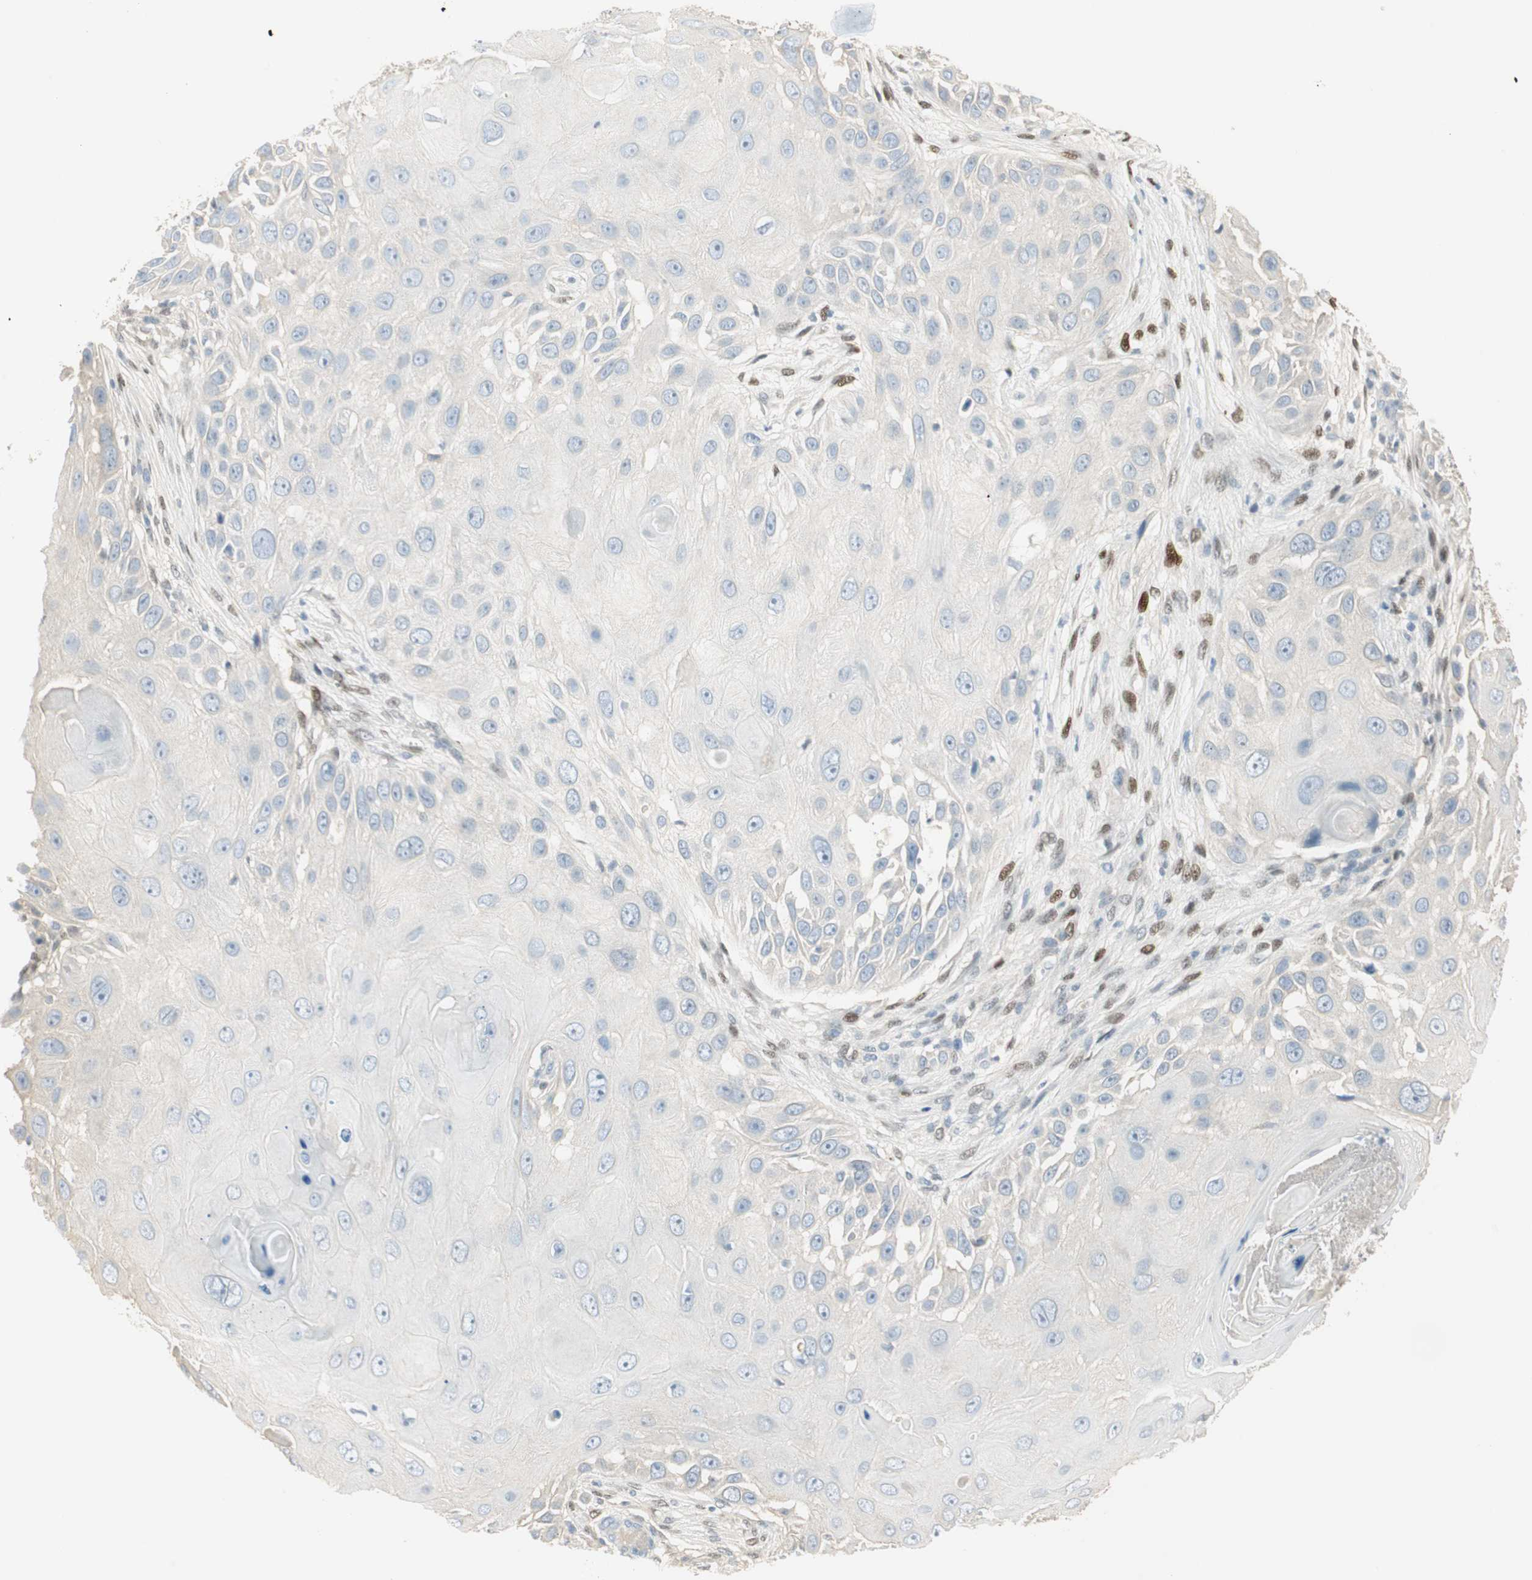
{"staining": {"intensity": "negative", "quantity": "none", "location": "none"}, "tissue": "skin cancer", "cell_type": "Tumor cells", "image_type": "cancer", "snomed": [{"axis": "morphology", "description": "Squamous cell carcinoma, NOS"}, {"axis": "topography", "description": "Skin"}], "caption": "Immunohistochemistry (IHC) micrograph of neoplastic tissue: squamous cell carcinoma (skin) stained with DAB (3,3'-diaminobenzidine) reveals no significant protein positivity in tumor cells.", "gene": "RUNX2", "patient": {"sex": "female", "age": 44}}